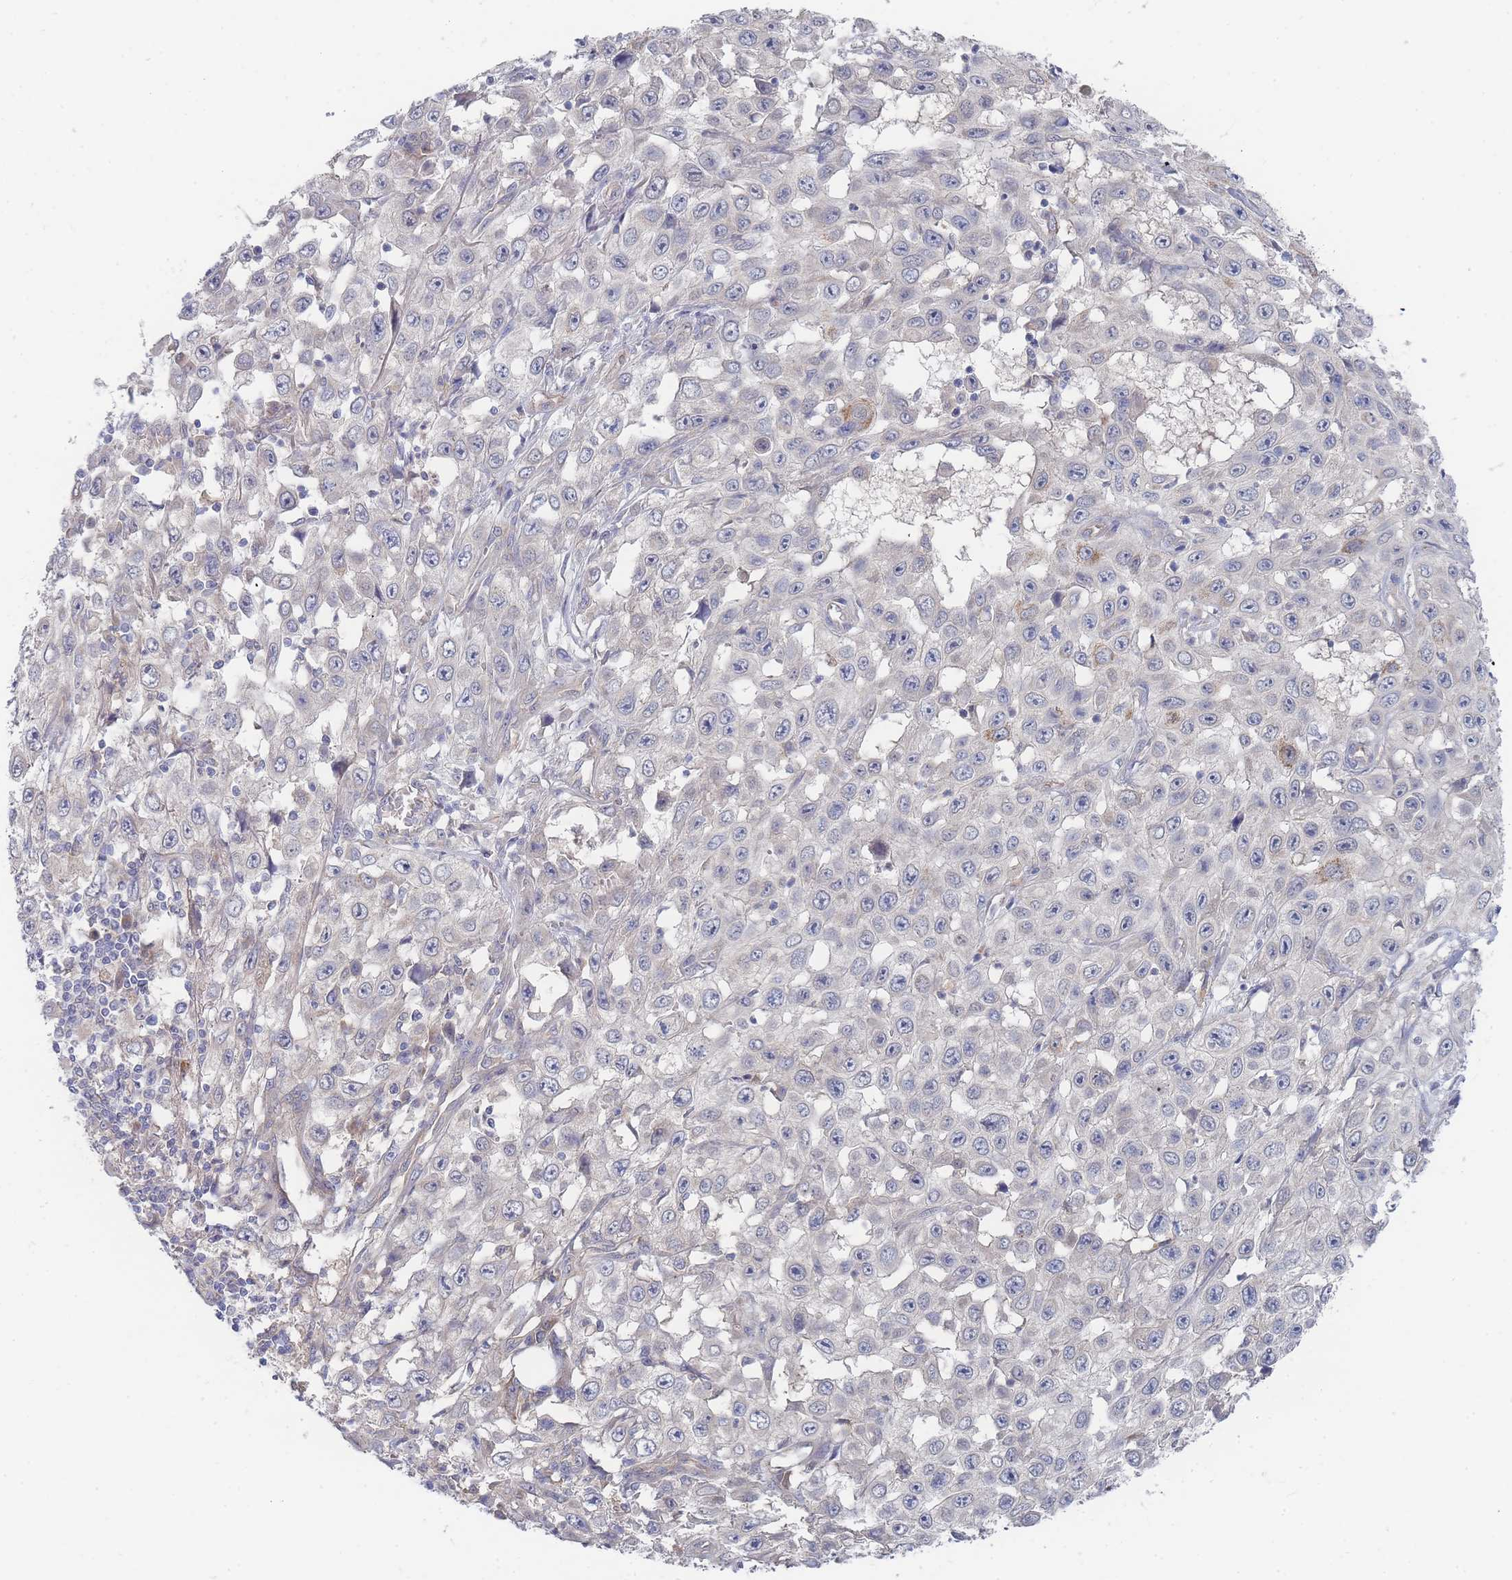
{"staining": {"intensity": "negative", "quantity": "none", "location": "none"}, "tissue": "skin cancer", "cell_type": "Tumor cells", "image_type": "cancer", "snomed": [{"axis": "morphology", "description": "Squamous cell carcinoma, NOS"}, {"axis": "topography", "description": "Skin"}], "caption": "DAB (3,3'-diaminobenzidine) immunohistochemical staining of skin cancer (squamous cell carcinoma) demonstrates no significant expression in tumor cells.", "gene": "NUB1", "patient": {"sex": "male", "age": 82}}